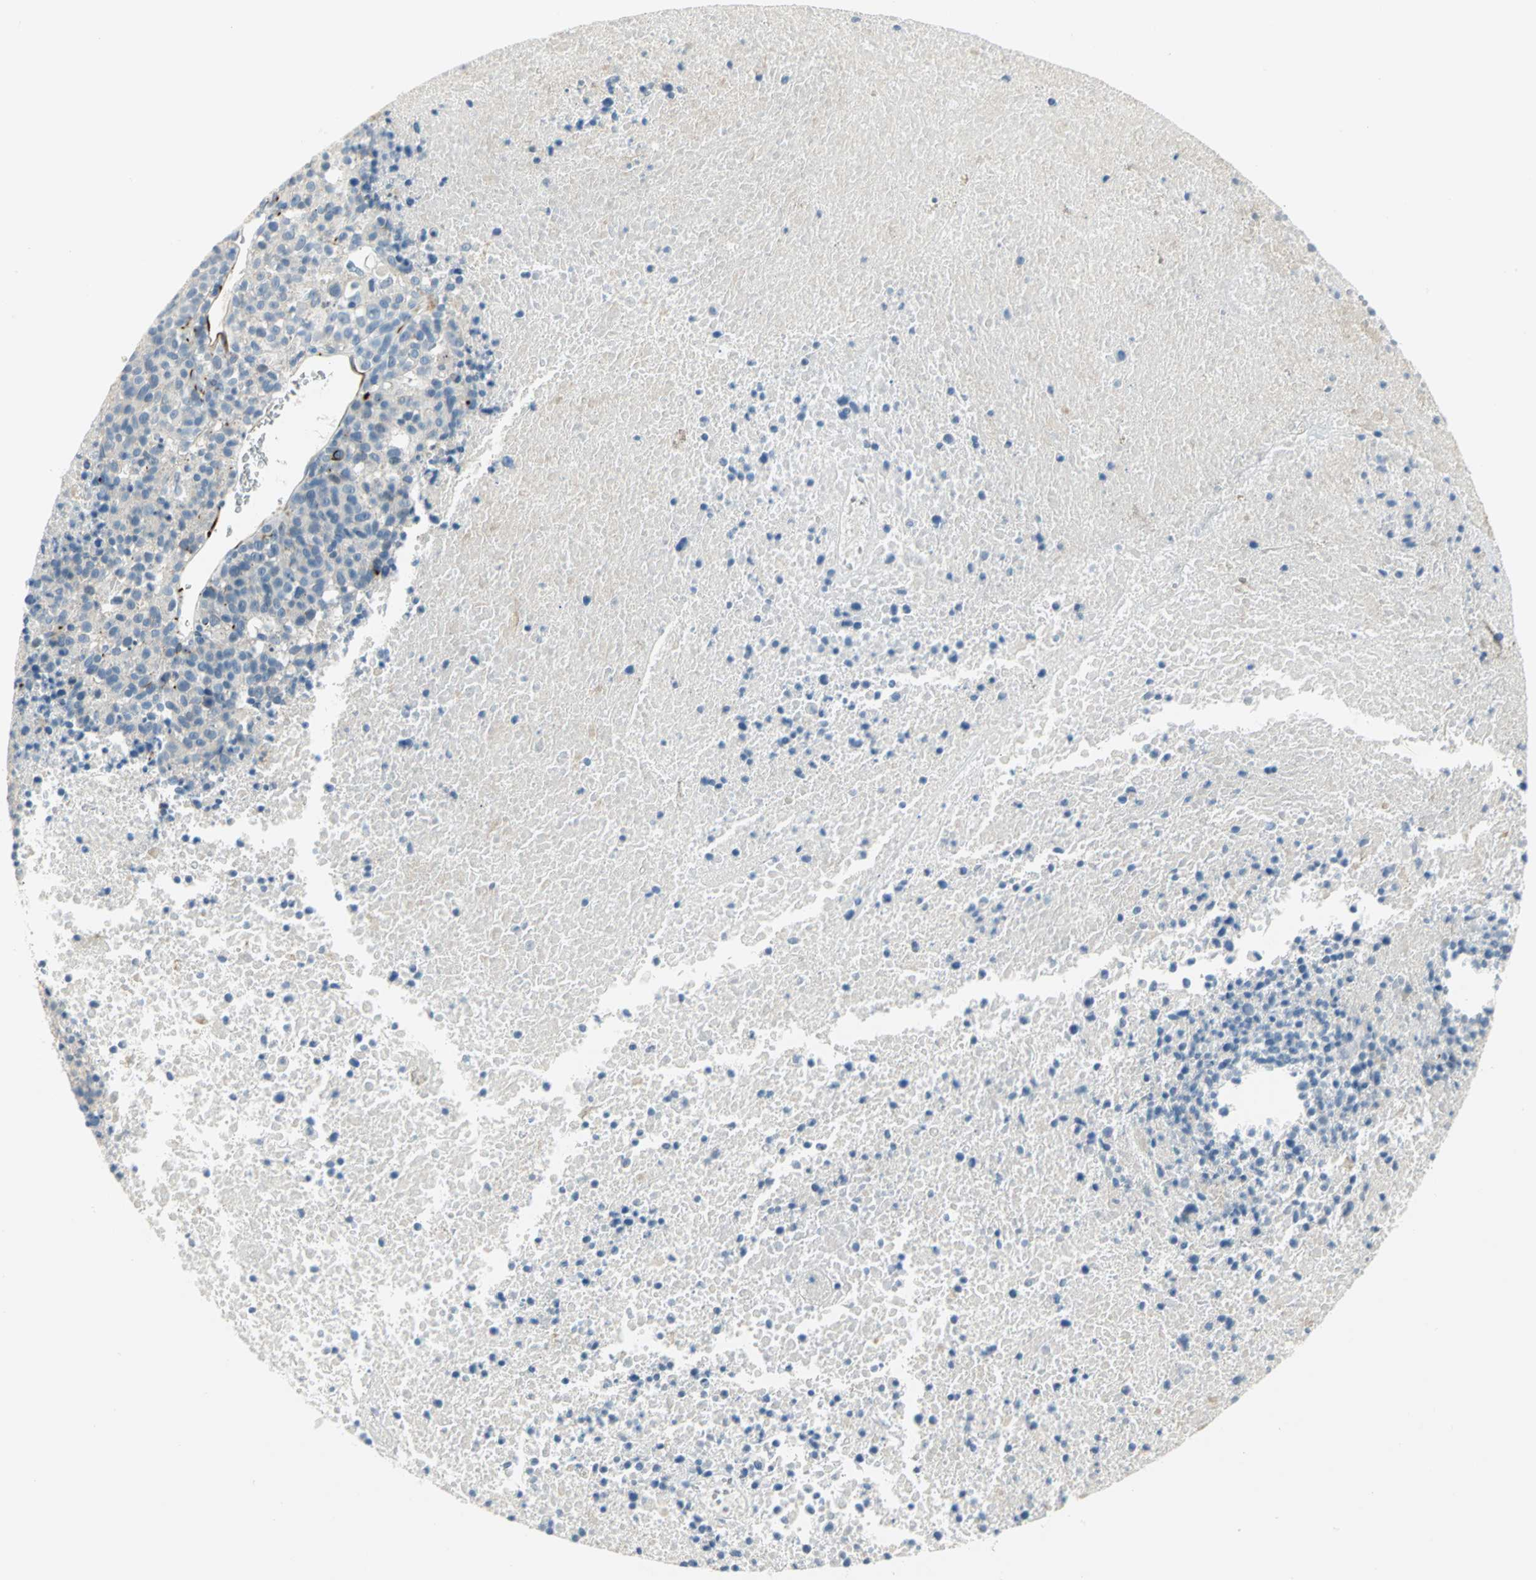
{"staining": {"intensity": "negative", "quantity": "none", "location": "none"}, "tissue": "melanoma", "cell_type": "Tumor cells", "image_type": "cancer", "snomed": [{"axis": "morphology", "description": "Malignant melanoma, Metastatic site"}, {"axis": "topography", "description": "Cerebral cortex"}], "caption": "There is no significant positivity in tumor cells of melanoma. Nuclei are stained in blue.", "gene": "ALOX15", "patient": {"sex": "female", "age": 52}}